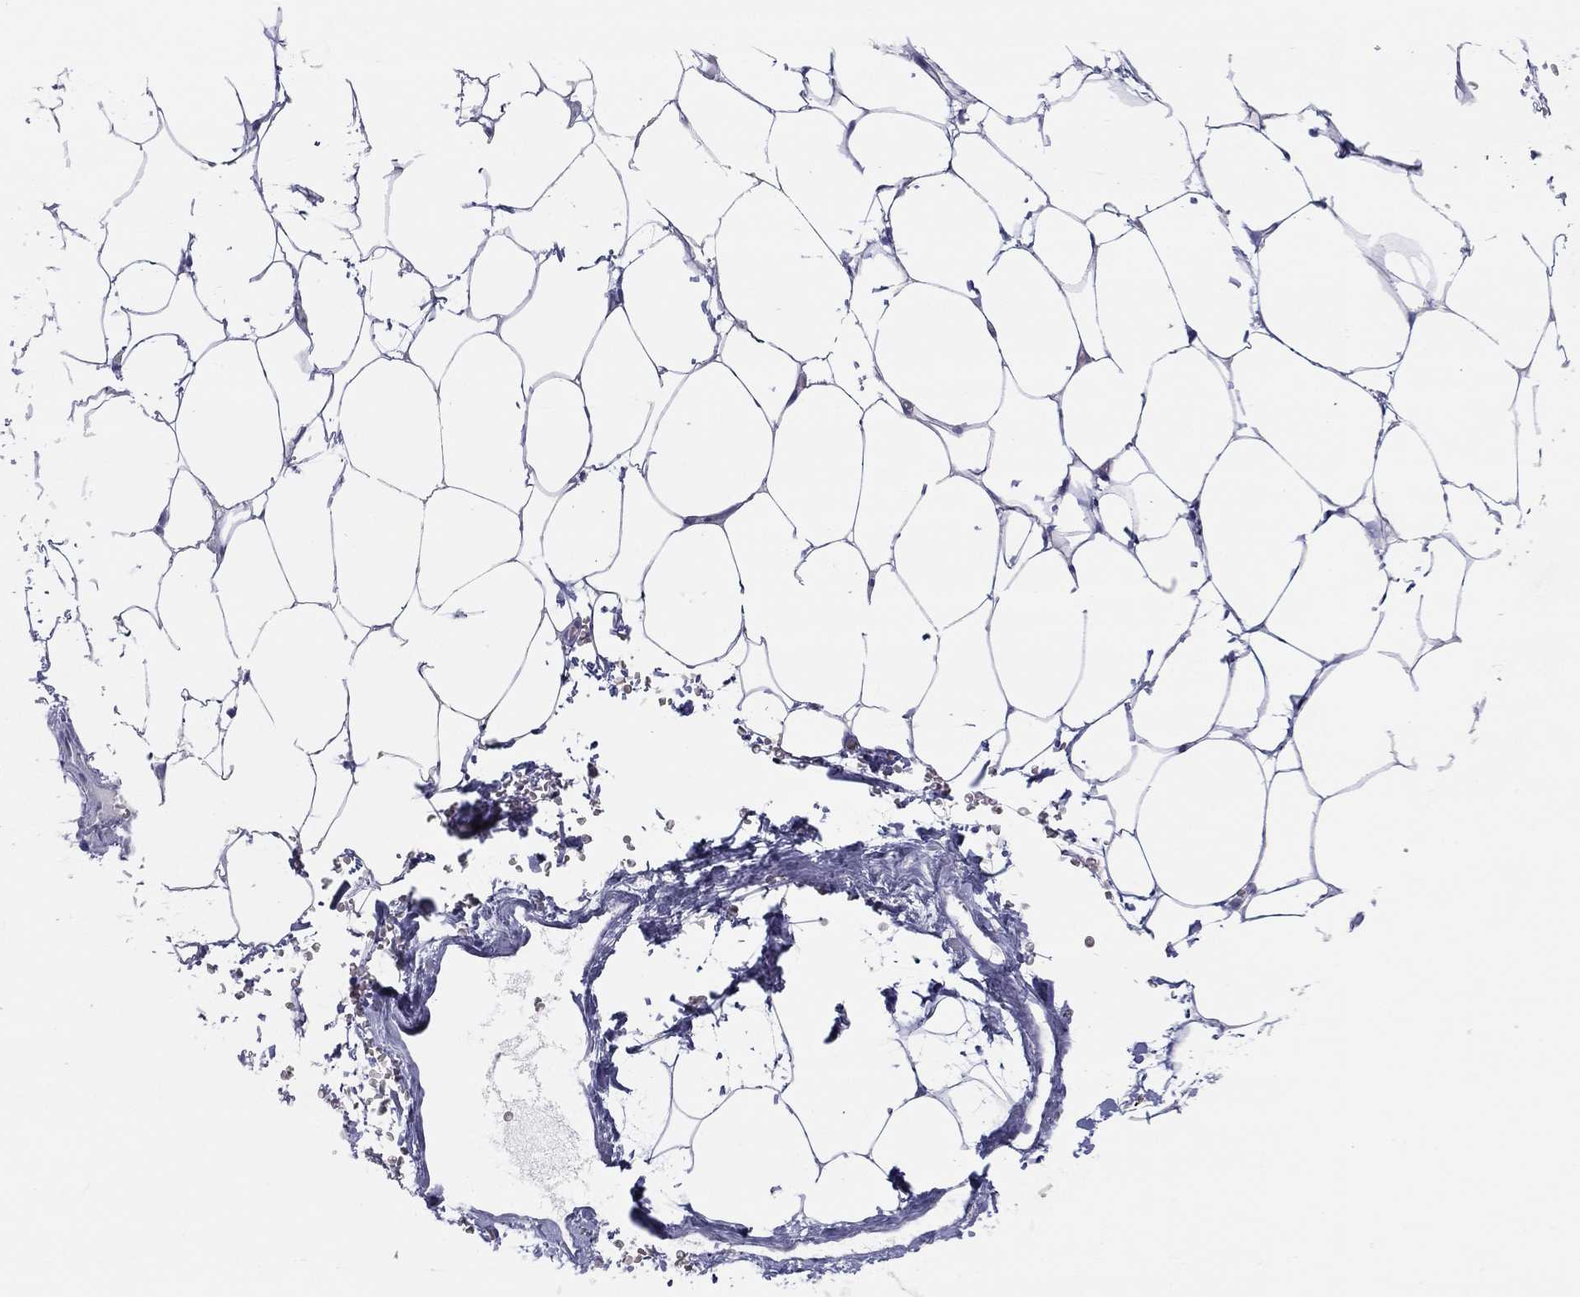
{"staining": {"intensity": "negative", "quantity": "none", "location": "none"}, "tissue": "adipose tissue", "cell_type": "Adipocytes", "image_type": "normal", "snomed": [{"axis": "morphology", "description": "Normal tissue, NOS"}, {"axis": "topography", "description": "Soft tissue"}, {"axis": "topography", "description": "Adipose tissue"}, {"axis": "topography", "description": "Vascular tissue"}, {"axis": "topography", "description": "Peripheral nerve tissue"}], "caption": "Adipose tissue stained for a protein using immunohistochemistry (IHC) shows no expression adipocytes.", "gene": "SLC22A2", "patient": {"sex": "male", "age": 68}}